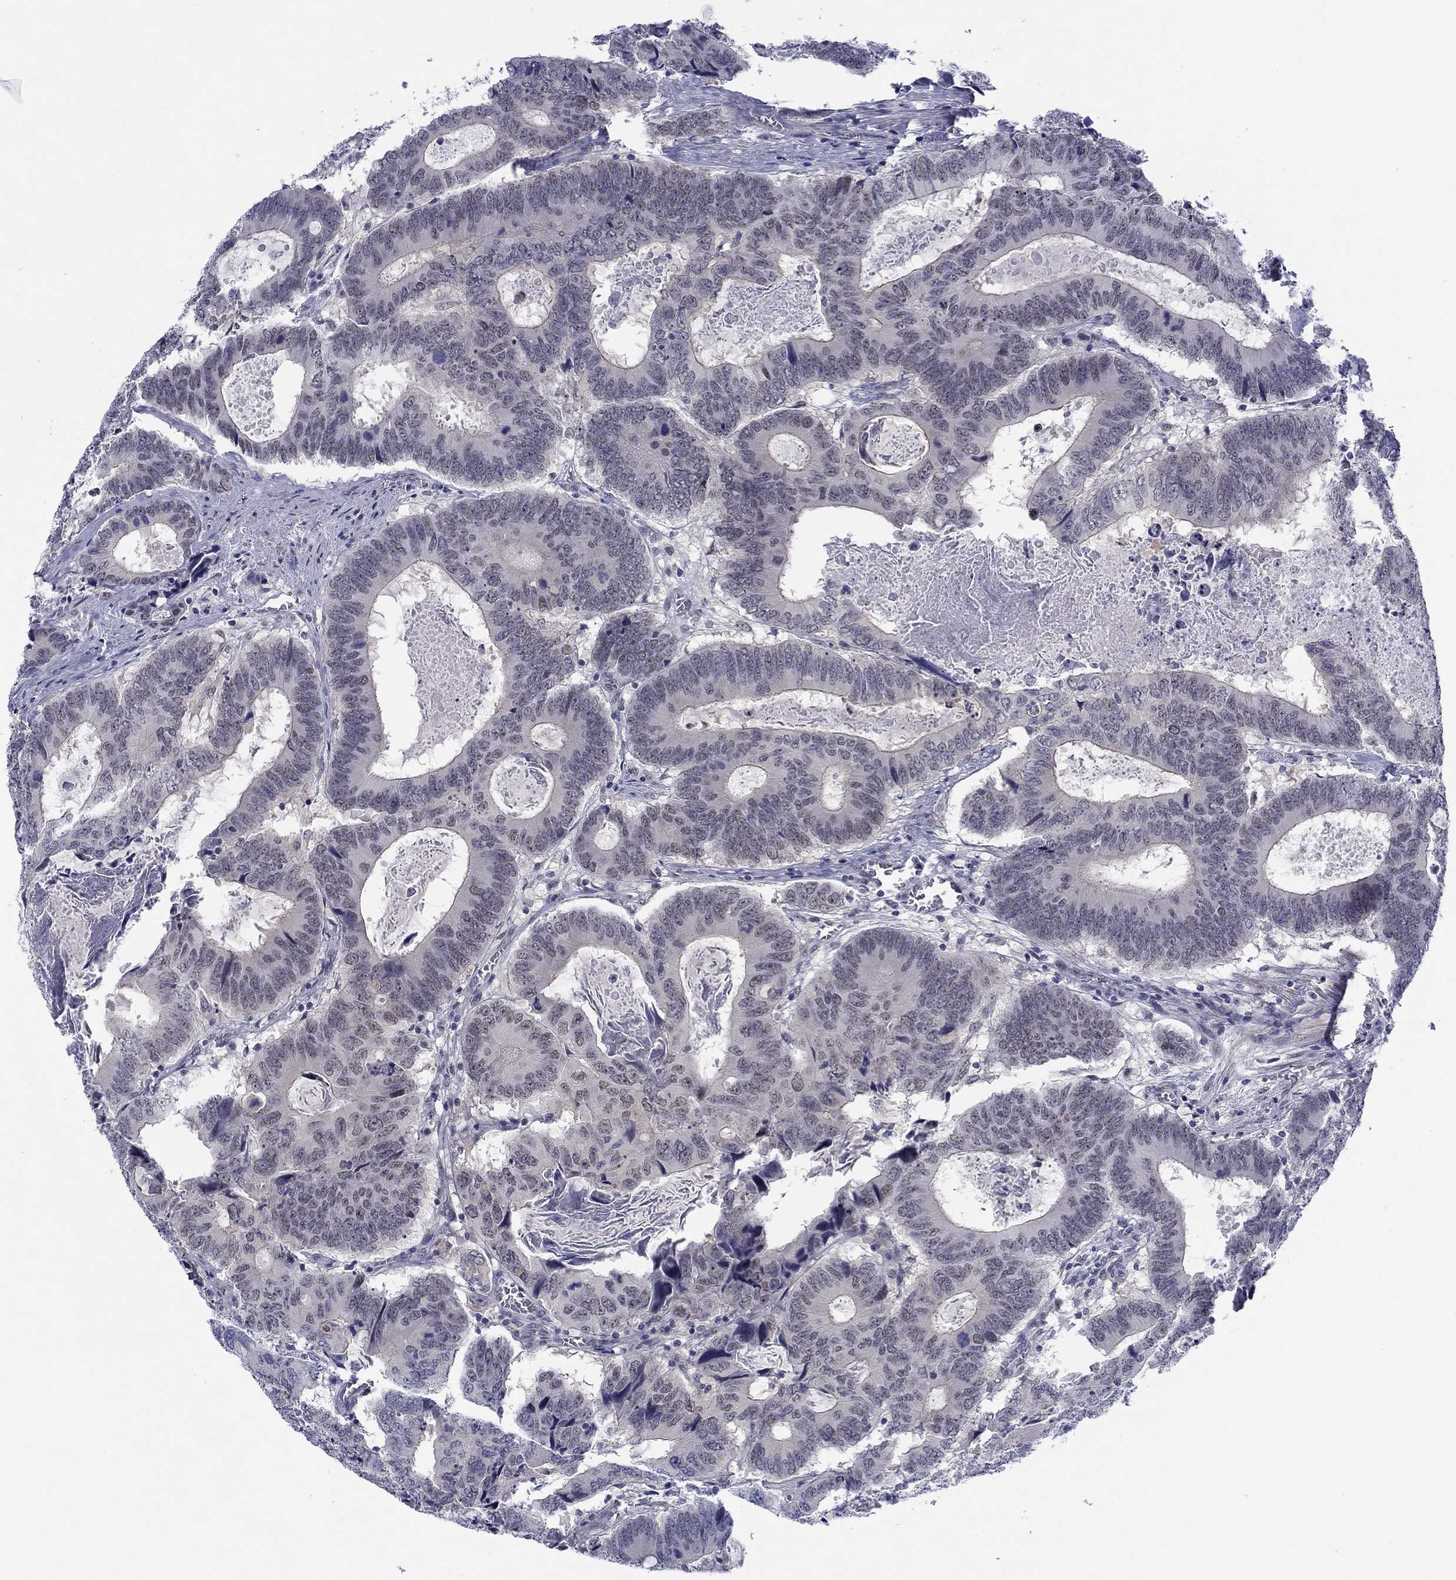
{"staining": {"intensity": "negative", "quantity": "none", "location": "none"}, "tissue": "colorectal cancer", "cell_type": "Tumor cells", "image_type": "cancer", "snomed": [{"axis": "morphology", "description": "Adenocarcinoma, NOS"}, {"axis": "topography", "description": "Colon"}], "caption": "DAB (3,3'-diaminobenzidine) immunohistochemical staining of colorectal adenocarcinoma shows no significant expression in tumor cells. Brightfield microscopy of immunohistochemistry stained with DAB (3,3'-diaminobenzidine) (brown) and hematoxylin (blue), captured at high magnification.", "gene": "TIGD4", "patient": {"sex": "female", "age": 82}}